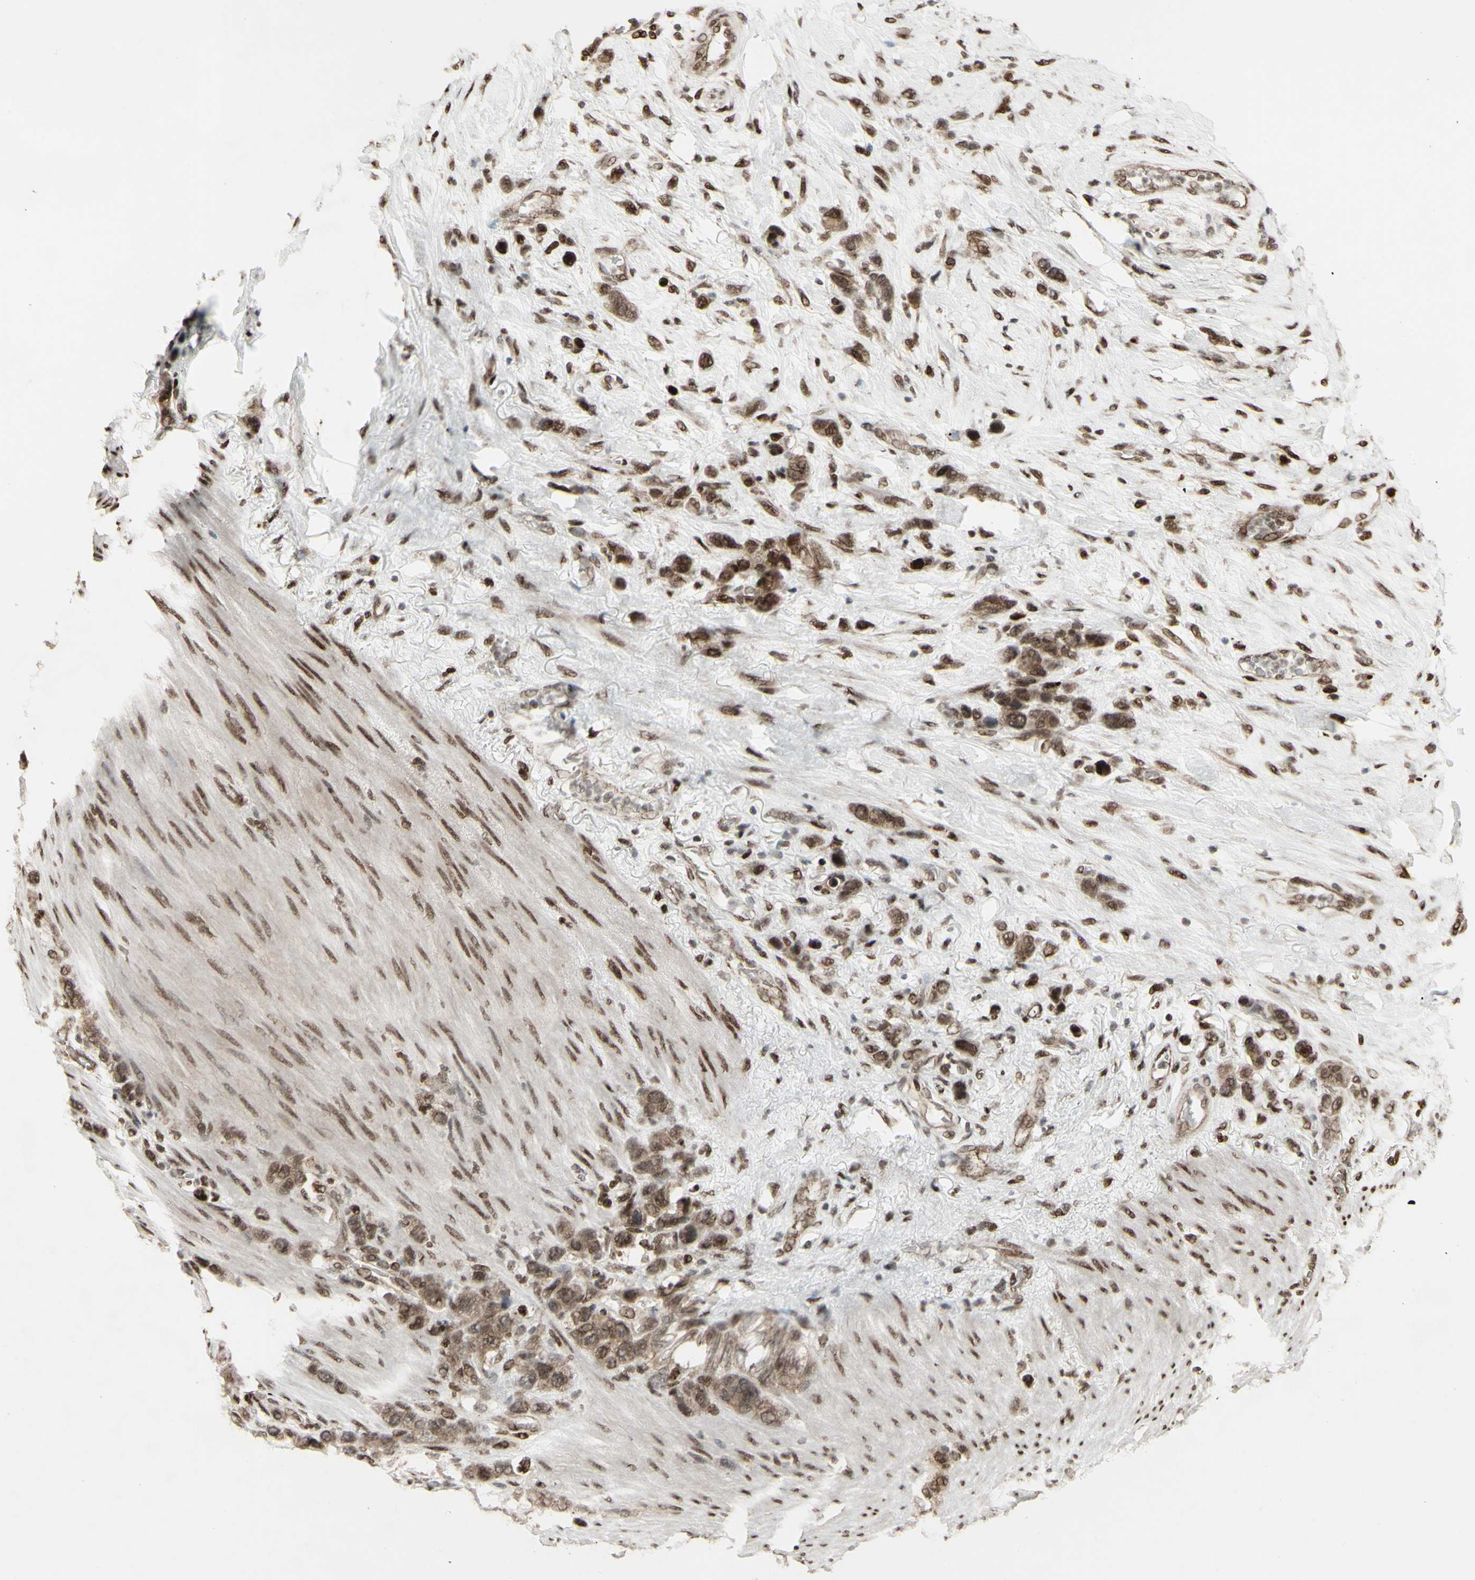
{"staining": {"intensity": "moderate", "quantity": ">75%", "location": "cytoplasmic/membranous,nuclear"}, "tissue": "stomach cancer", "cell_type": "Tumor cells", "image_type": "cancer", "snomed": [{"axis": "morphology", "description": "Adenocarcinoma, NOS"}, {"axis": "morphology", "description": "Adenocarcinoma, High grade"}, {"axis": "topography", "description": "Stomach, upper"}, {"axis": "topography", "description": "Stomach, lower"}], "caption": "This photomicrograph reveals IHC staining of human adenocarcinoma (stomach), with medium moderate cytoplasmic/membranous and nuclear positivity in about >75% of tumor cells.", "gene": "CBX1", "patient": {"sex": "female", "age": 65}}